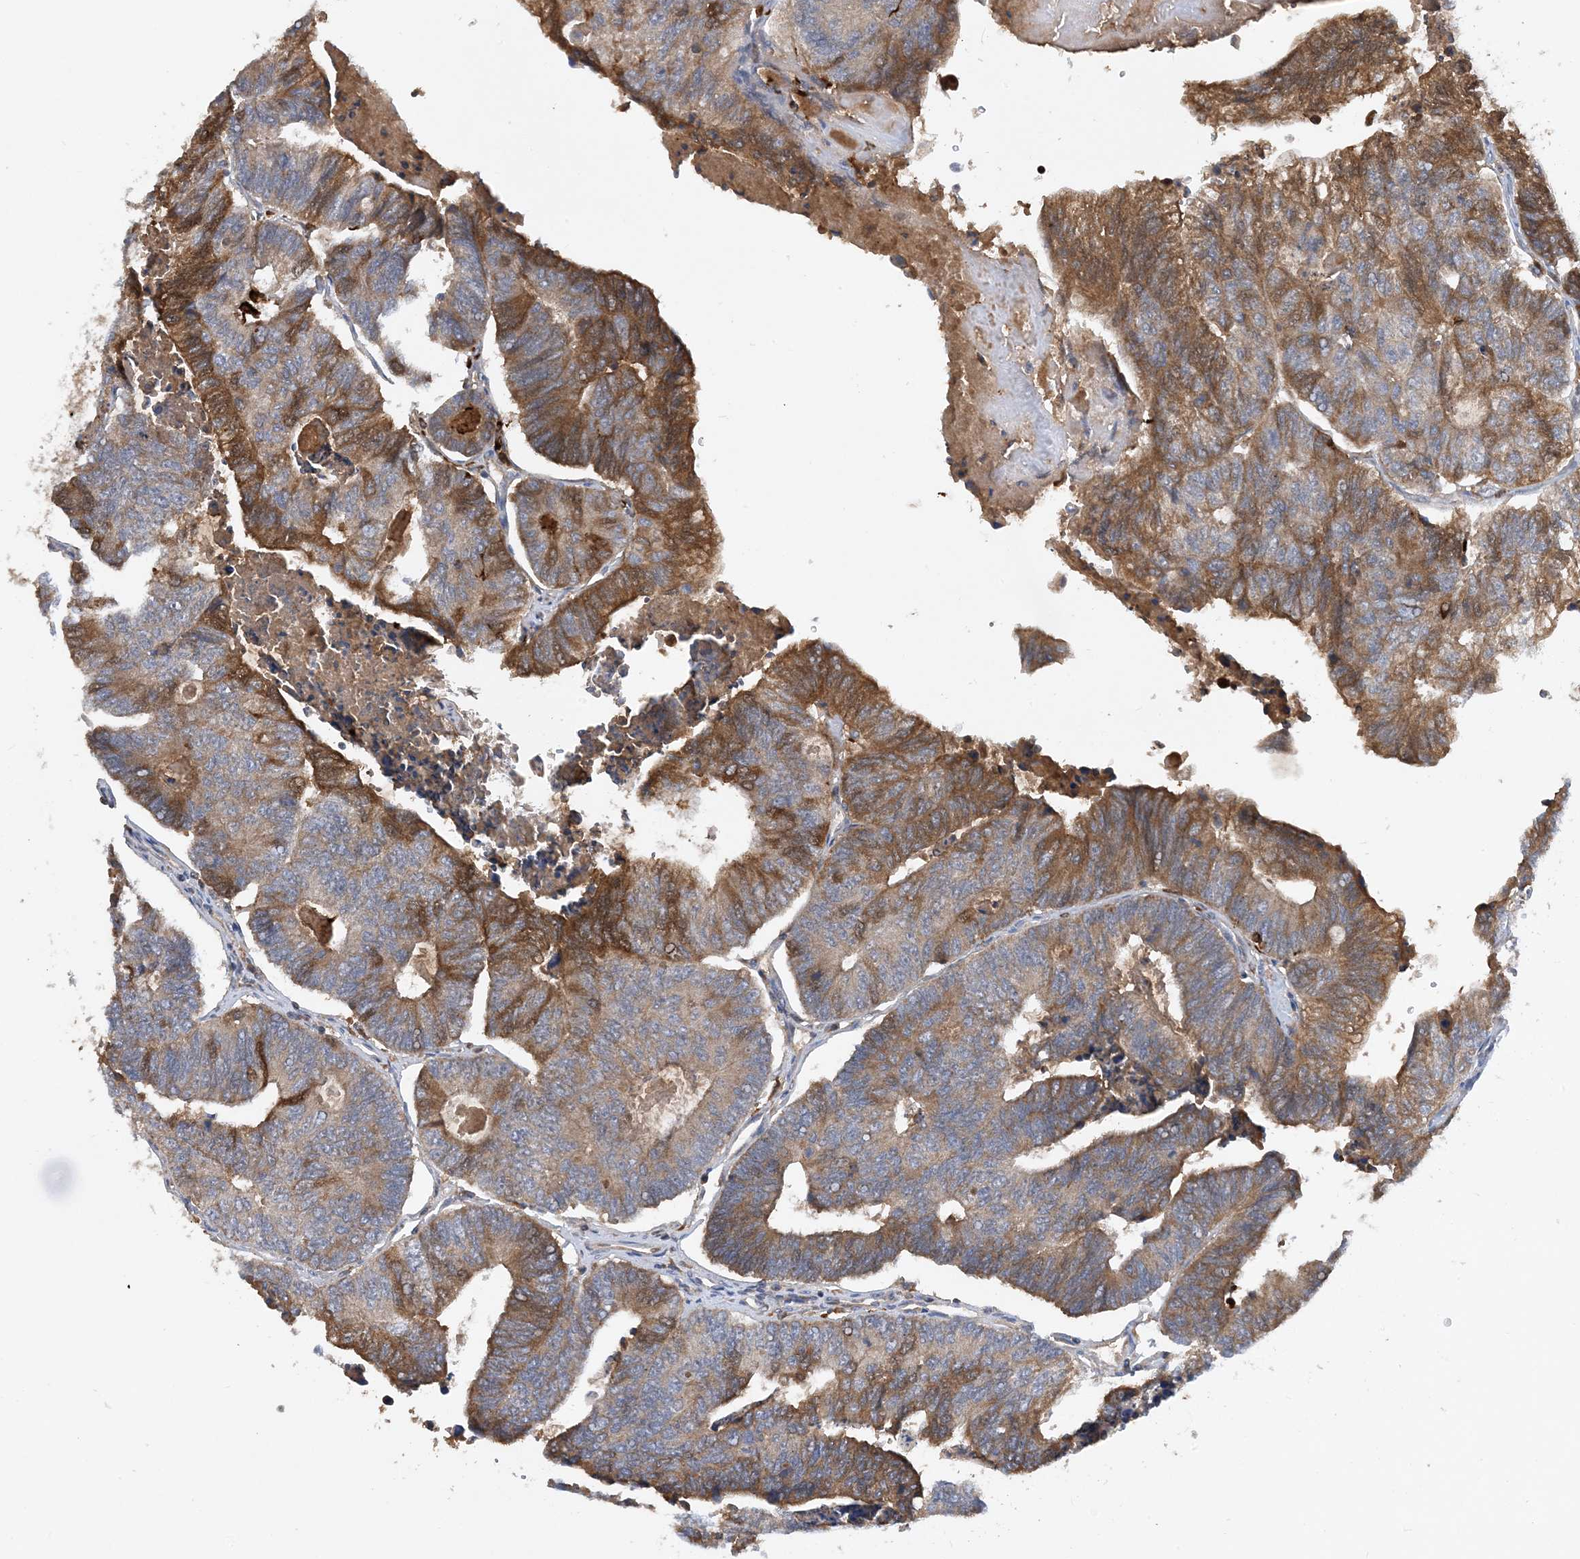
{"staining": {"intensity": "strong", "quantity": "<25%", "location": "cytoplasmic/membranous"}, "tissue": "colorectal cancer", "cell_type": "Tumor cells", "image_type": "cancer", "snomed": [{"axis": "morphology", "description": "Adenocarcinoma, NOS"}, {"axis": "topography", "description": "Colon"}], "caption": "Tumor cells show strong cytoplasmic/membranous staining in about <25% of cells in colorectal cancer (adenocarcinoma).", "gene": "STK19", "patient": {"sex": "female", "age": 67}}